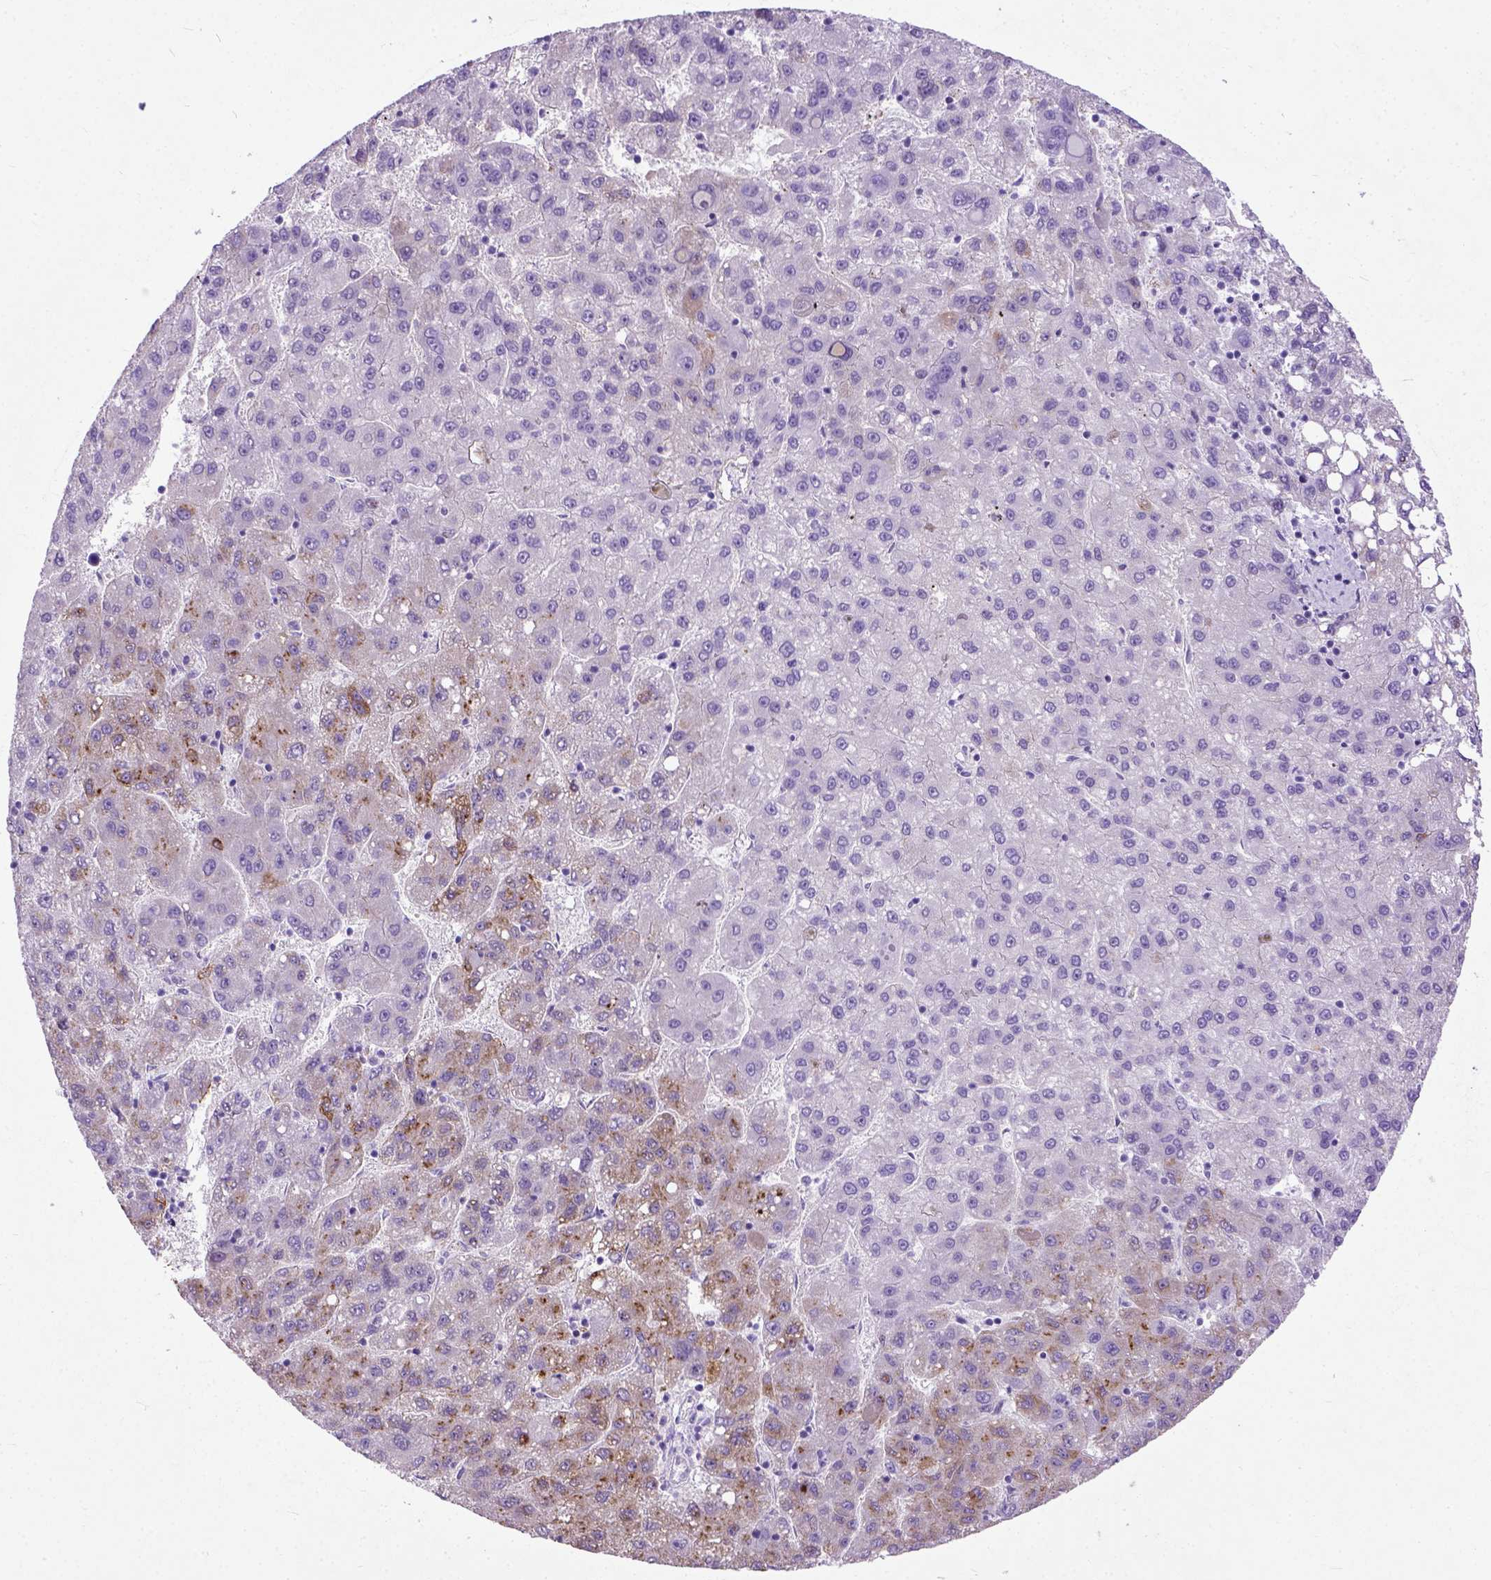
{"staining": {"intensity": "moderate", "quantity": "<25%", "location": "cytoplasmic/membranous"}, "tissue": "liver cancer", "cell_type": "Tumor cells", "image_type": "cancer", "snomed": [{"axis": "morphology", "description": "Carcinoma, Hepatocellular, NOS"}, {"axis": "topography", "description": "Liver"}], "caption": "Immunohistochemical staining of human liver hepatocellular carcinoma demonstrates low levels of moderate cytoplasmic/membranous protein staining in approximately <25% of tumor cells.", "gene": "ADAMTS8", "patient": {"sex": "female", "age": 82}}